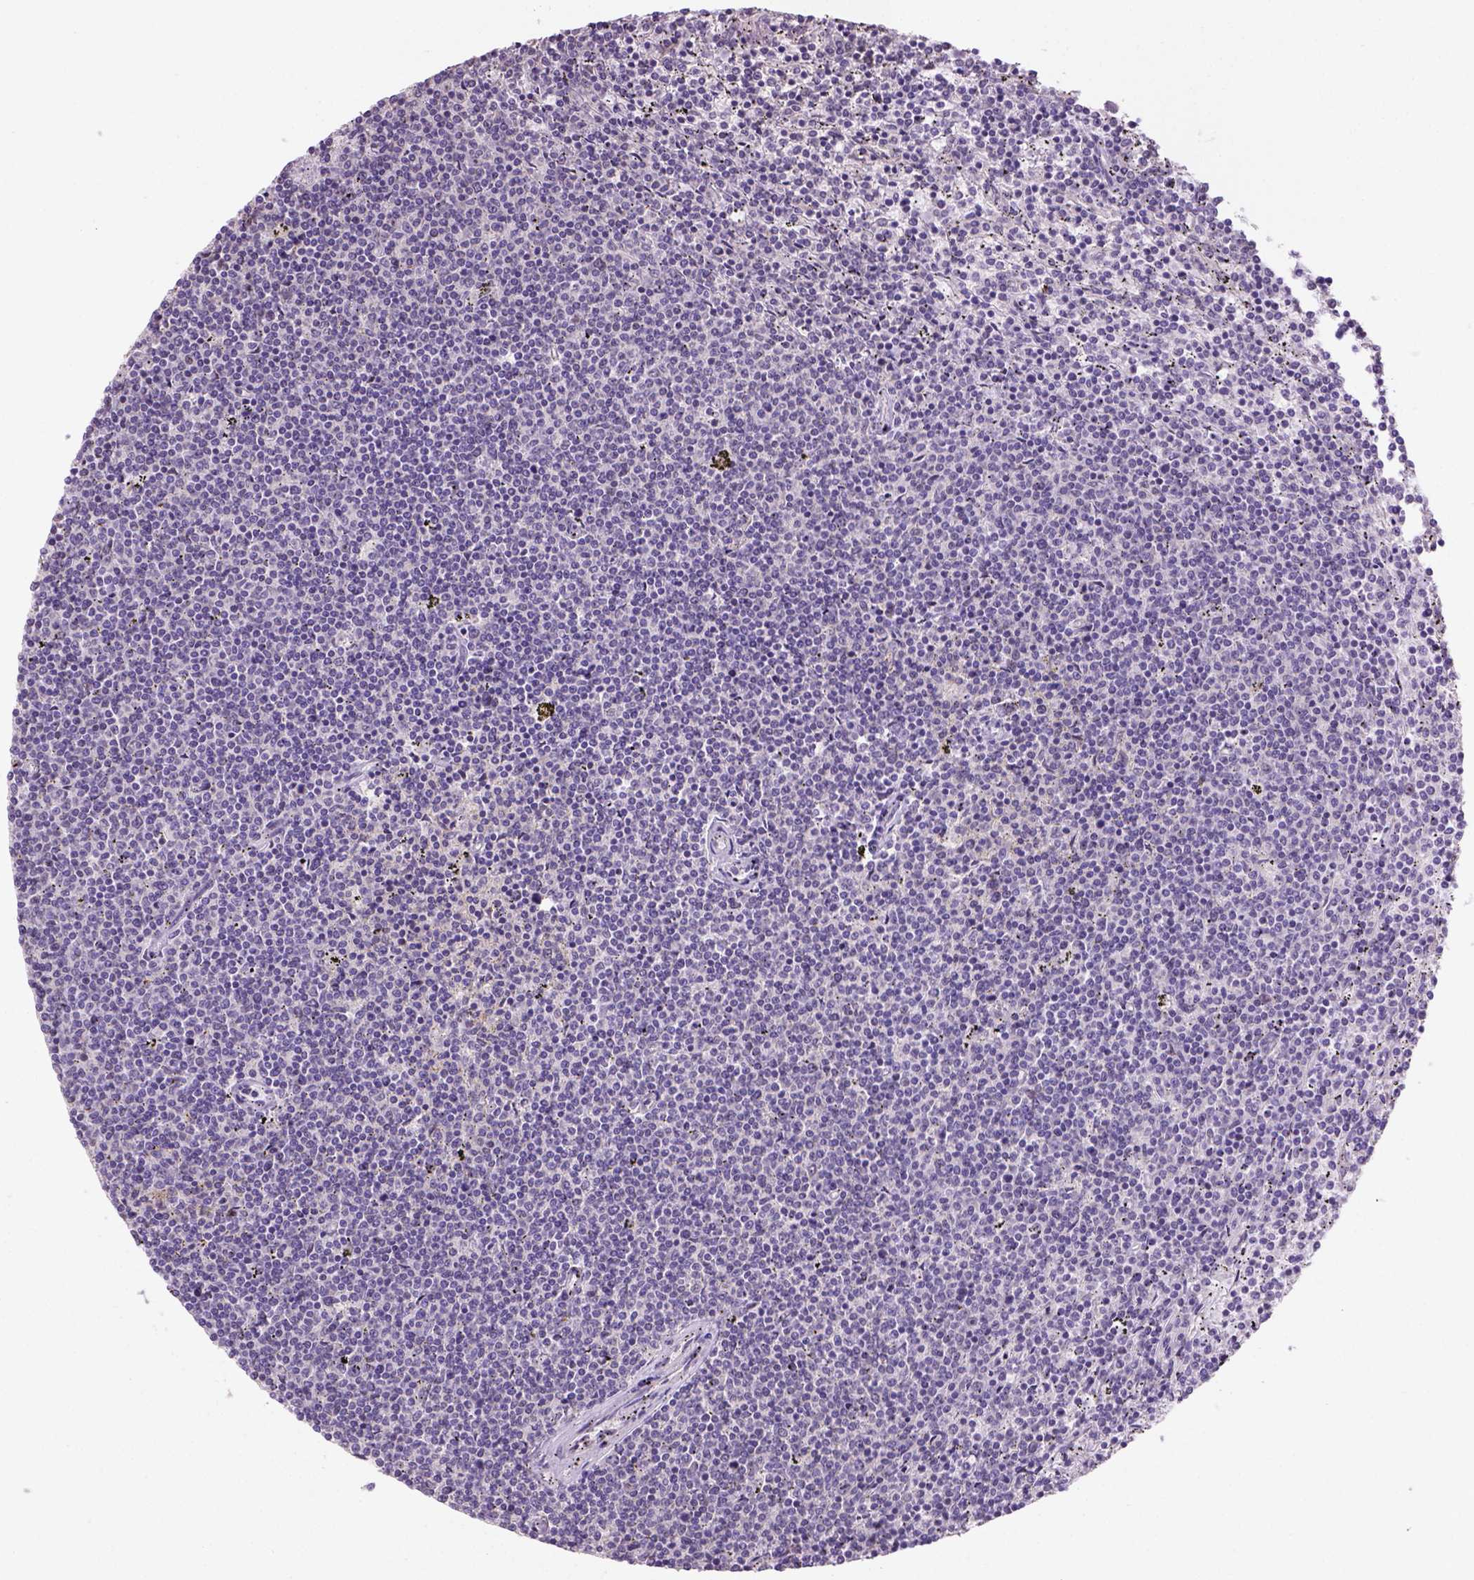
{"staining": {"intensity": "negative", "quantity": "none", "location": "none"}, "tissue": "lymphoma", "cell_type": "Tumor cells", "image_type": "cancer", "snomed": [{"axis": "morphology", "description": "Malignant lymphoma, non-Hodgkin's type, Low grade"}, {"axis": "topography", "description": "Spleen"}], "caption": "This is an IHC histopathology image of human low-grade malignant lymphoma, non-Hodgkin's type. There is no staining in tumor cells.", "gene": "DDX50", "patient": {"sex": "female", "age": 50}}